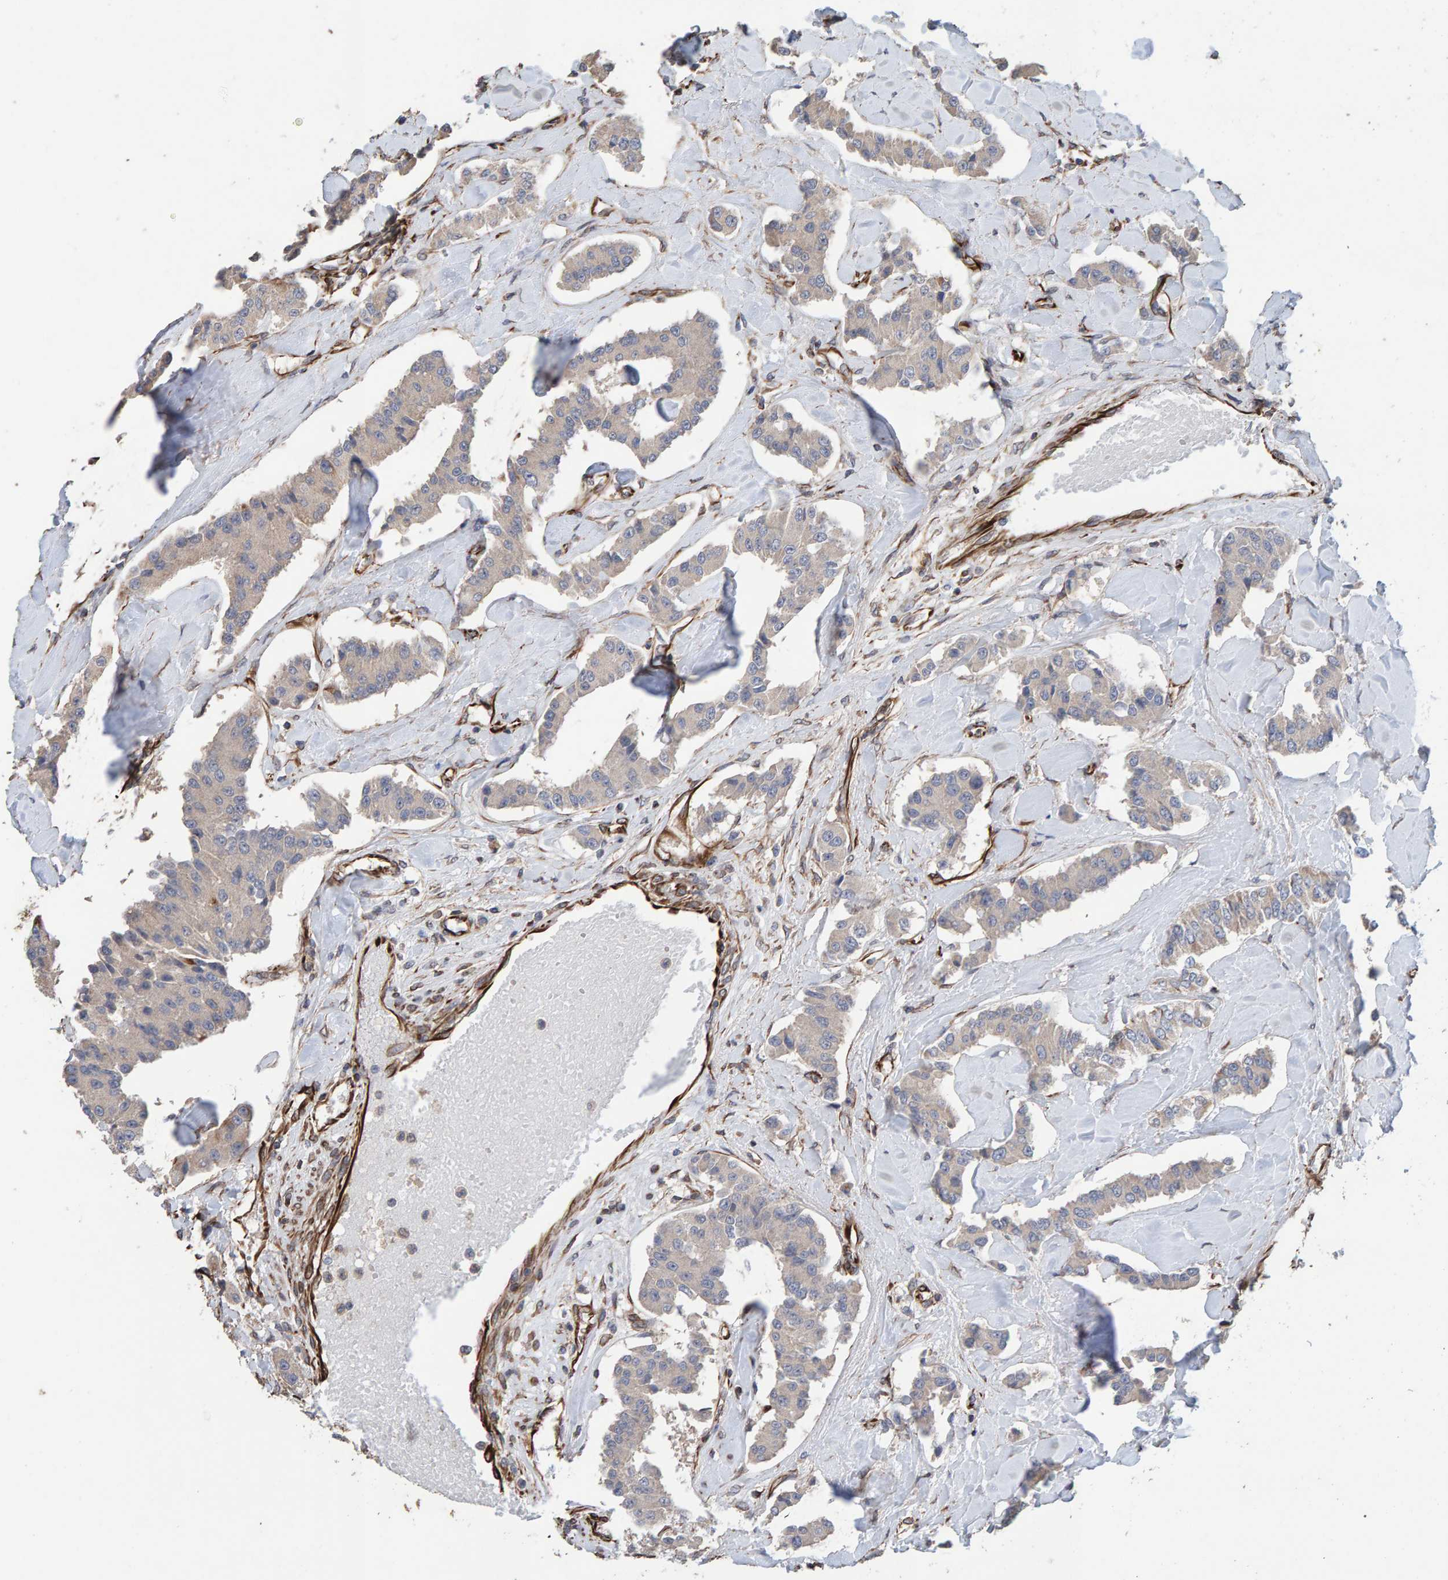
{"staining": {"intensity": "negative", "quantity": "none", "location": "none"}, "tissue": "carcinoid", "cell_type": "Tumor cells", "image_type": "cancer", "snomed": [{"axis": "morphology", "description": "Carcinoid, malignant, NOS"}, {"axis": "topography", "description": "Pancreas"}], "caption": "Malignant carcinoid was stained to show a protein in brown. There is no significant staining in tumor cells. (Stains: DAB immunohistochemistry (IHC) with hematoxylin counter stain, Microscopy: brightfield microscopy at high magnification).", "gene": "ZNF347", "patient": {"sex": "male", "age": 41}}